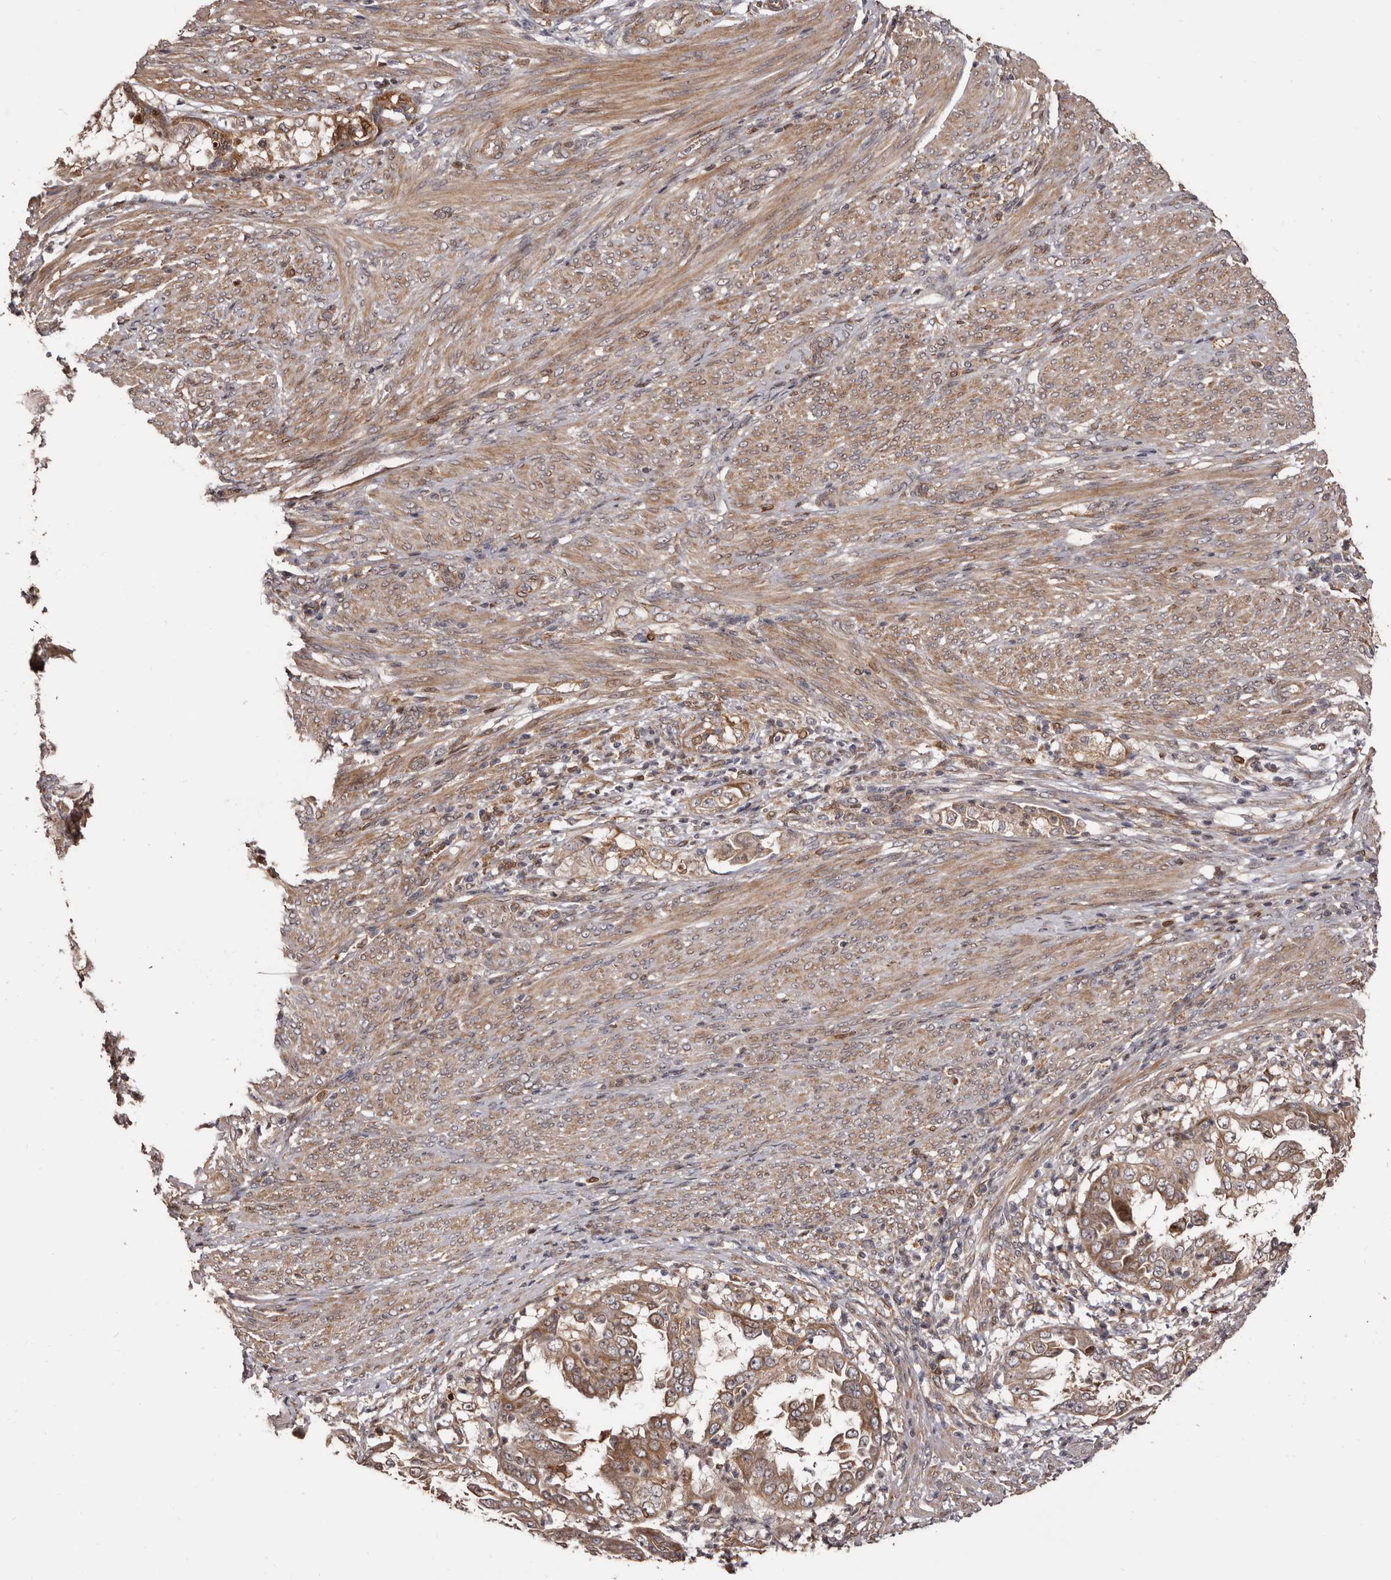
{"staining": {"intensity": "moderate", "quantity": ">75%", "location": "cytoplasmic/membranous"}, "tissue": "endometrial cancer", "cell_type": "Tumor cells", "image_type": "cancer", "snomed": [{"axis": "morphology", "description": "Adenocarcinoma, NOS"}, {"axis": "topography", "description": "Endometrium"}], "caption": "The image reveals staining of endometrial cancer (adenocarcinoma), revealing moderate cytoplasmic/membranous protein positivity (brown color) within tumor cells.", "gene": "ZCCHC7", "patient": {"sex": "female", "age": 85}}